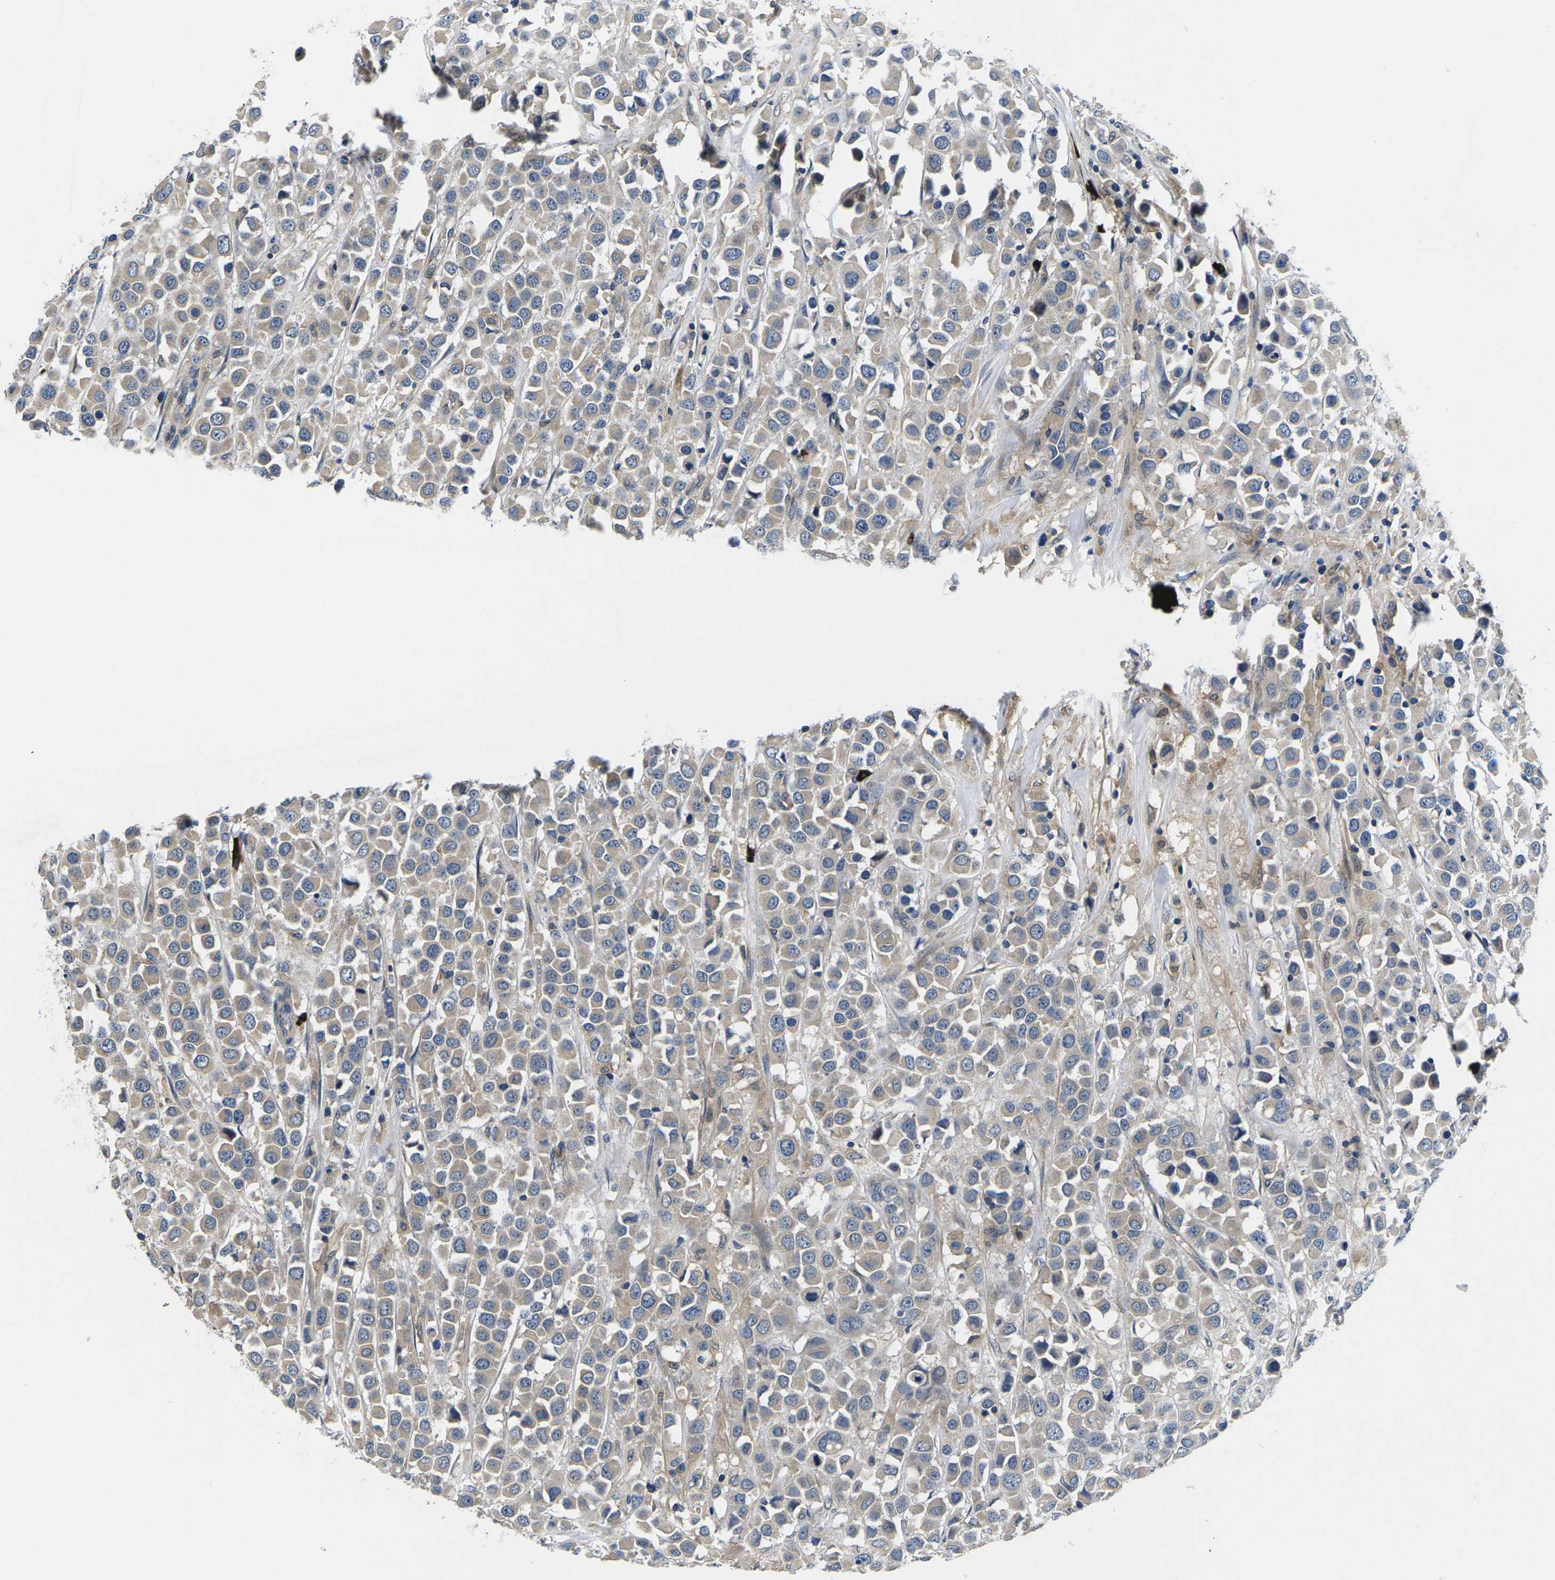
{"staining": {"intensity": "weak", "quantity": ">75%", "location": "cytoplasmic/membranous"}, "tissue": "breast cancer", "cell_type": "Tumor cells", "image_type": "cancer", "snomed": [{"axis": "morphology", "description": "Duct carcinoma"}, {"axis": "topography", "description": "Breast"}], "caption": "Protein analysis of breast cancer (infiltrating ductal carcinoma) tissue exhibits weak cytoplasmic/membranous expression in approximately >75% of tumor cells.", "gene": "PLCE1", "patient": {"sex": "female", "age": 61}}